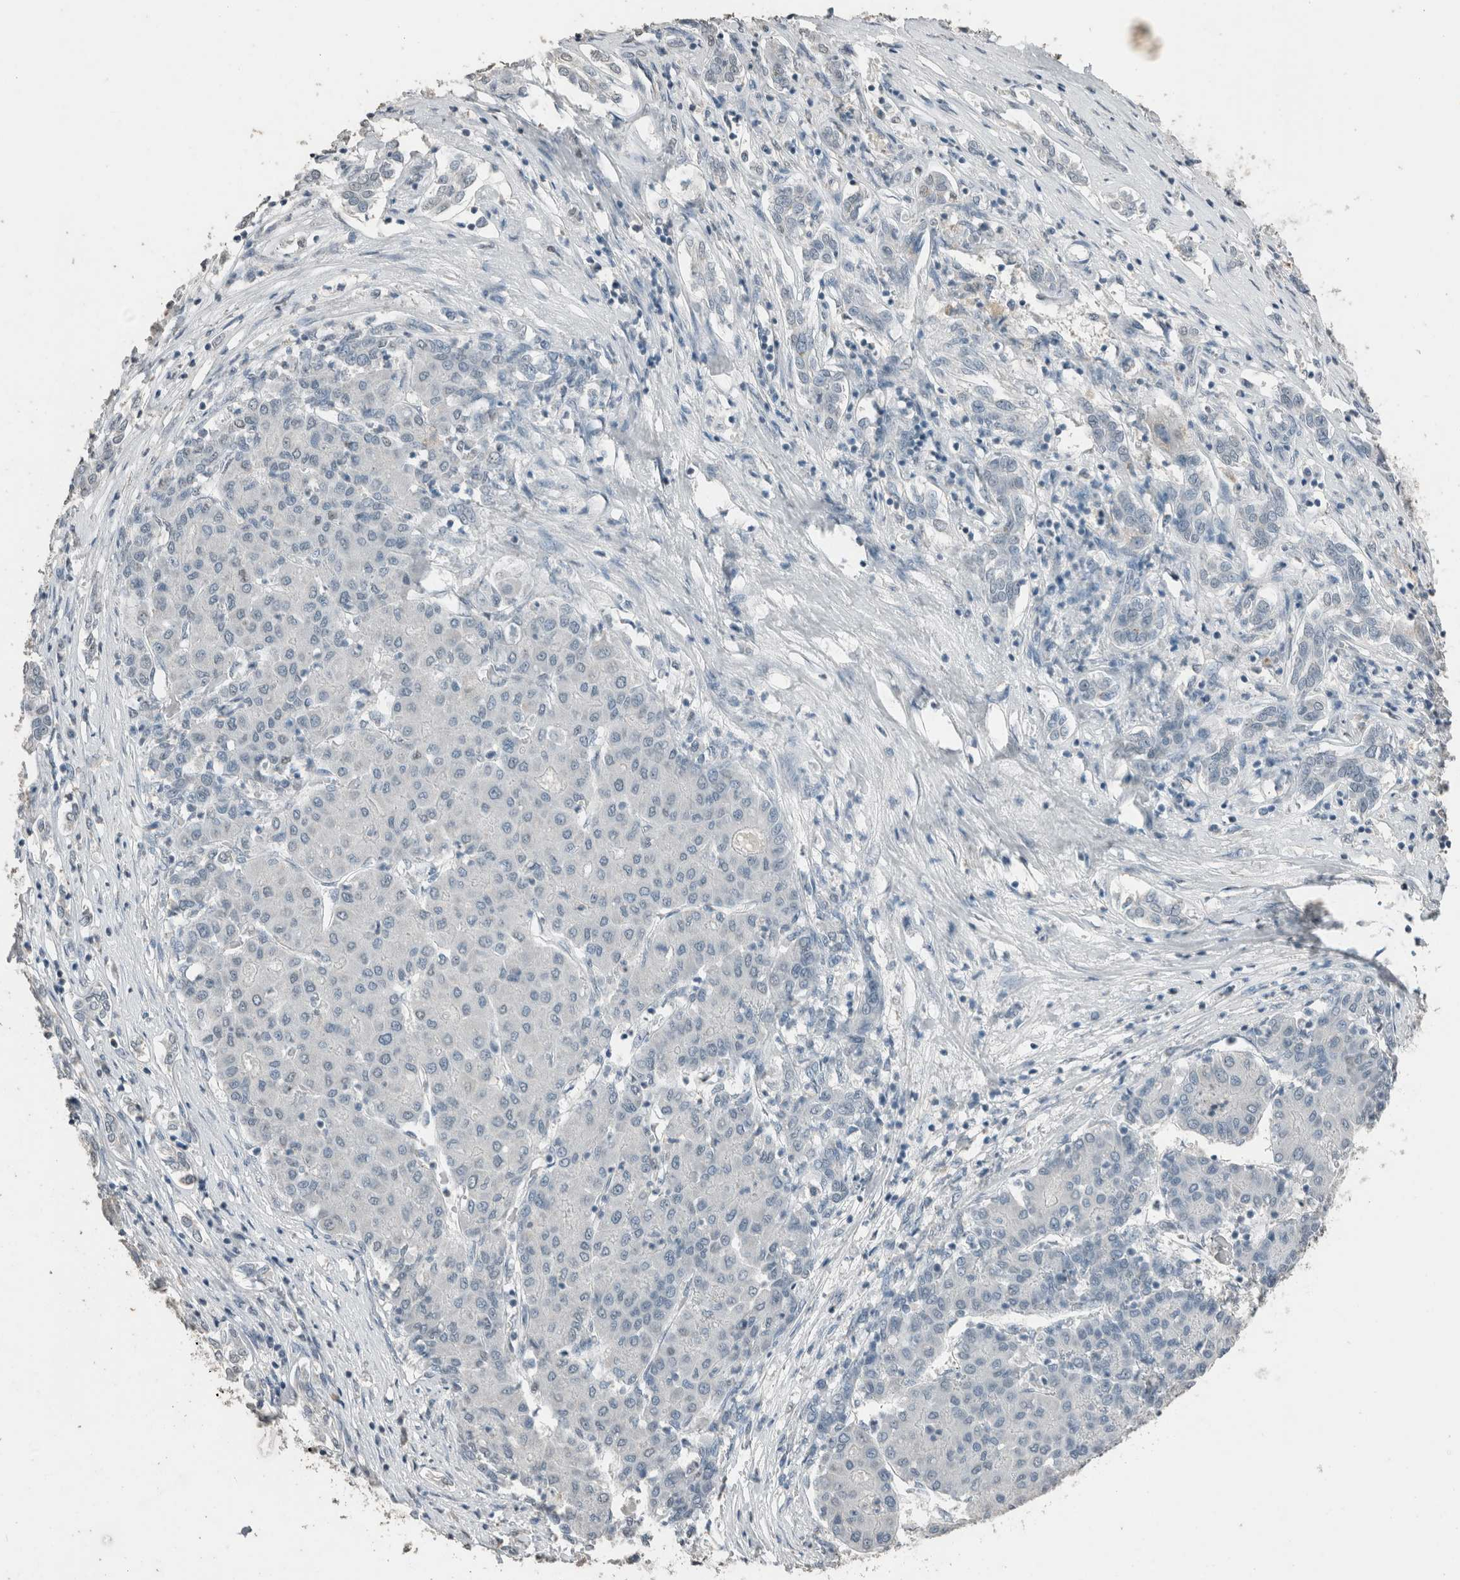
{"staining": {"intensity": "negative", "quantity": "none", "location": "none"}, "tissue": "liver cancer", "cell_type": "Tumor cells", "image_type": "cancer", "snomed": [{"axis": "morphology", "description": "Carcinoma, Hepatocellular, NOS"}, {"axis": "topography", "description": "Liver"}], "caption": "DAB (3,3'-diaminobenzidine) immunohistochemical staining of human liver cancer reveals no significant staining in tumor cells.", "gene": "ACVR2B", "patient": {"sex": "male", "age": 65}}